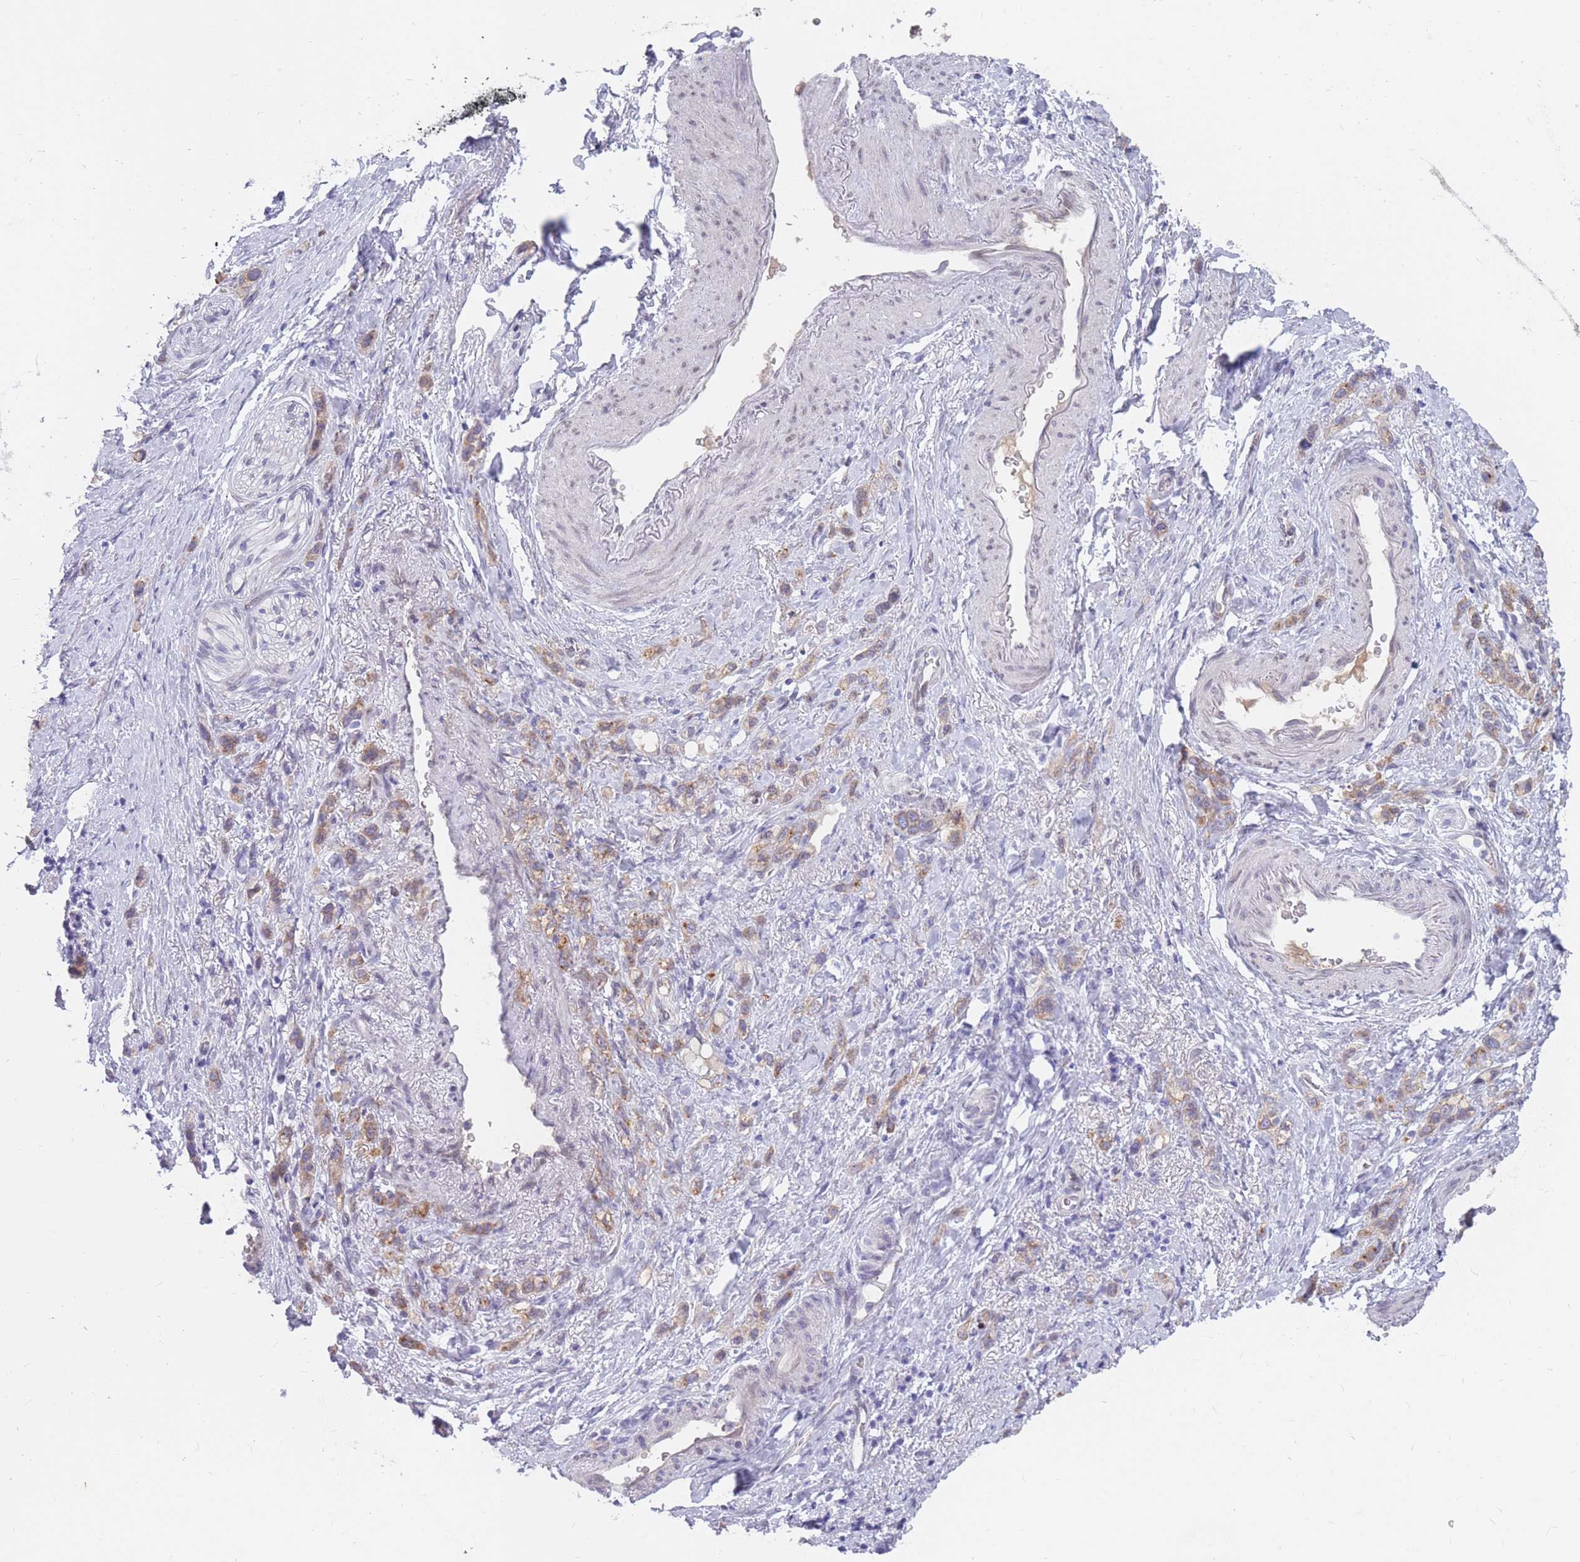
{"staining": {"intensity": "weak", "quantity": ">75%", "location": "cytoplasmic/membranous"}, "tissue": "stomach cancer", "cell_type": "Tumor cells", "image_type": "cancer", "snomed": [{"axis": "morphology", "description": "Adenocarcinoma, NOS"}, {"axis": "topography", "description": "Stomach"}], "caption": "Protein expression by IHC demonstrates weak cytoplasmic/membranous staining in about >75% of tumor cells in adenocarcinoma (stomach).", "gene": "HOOK2", "patient": {"sex": "female", "age": 65}}